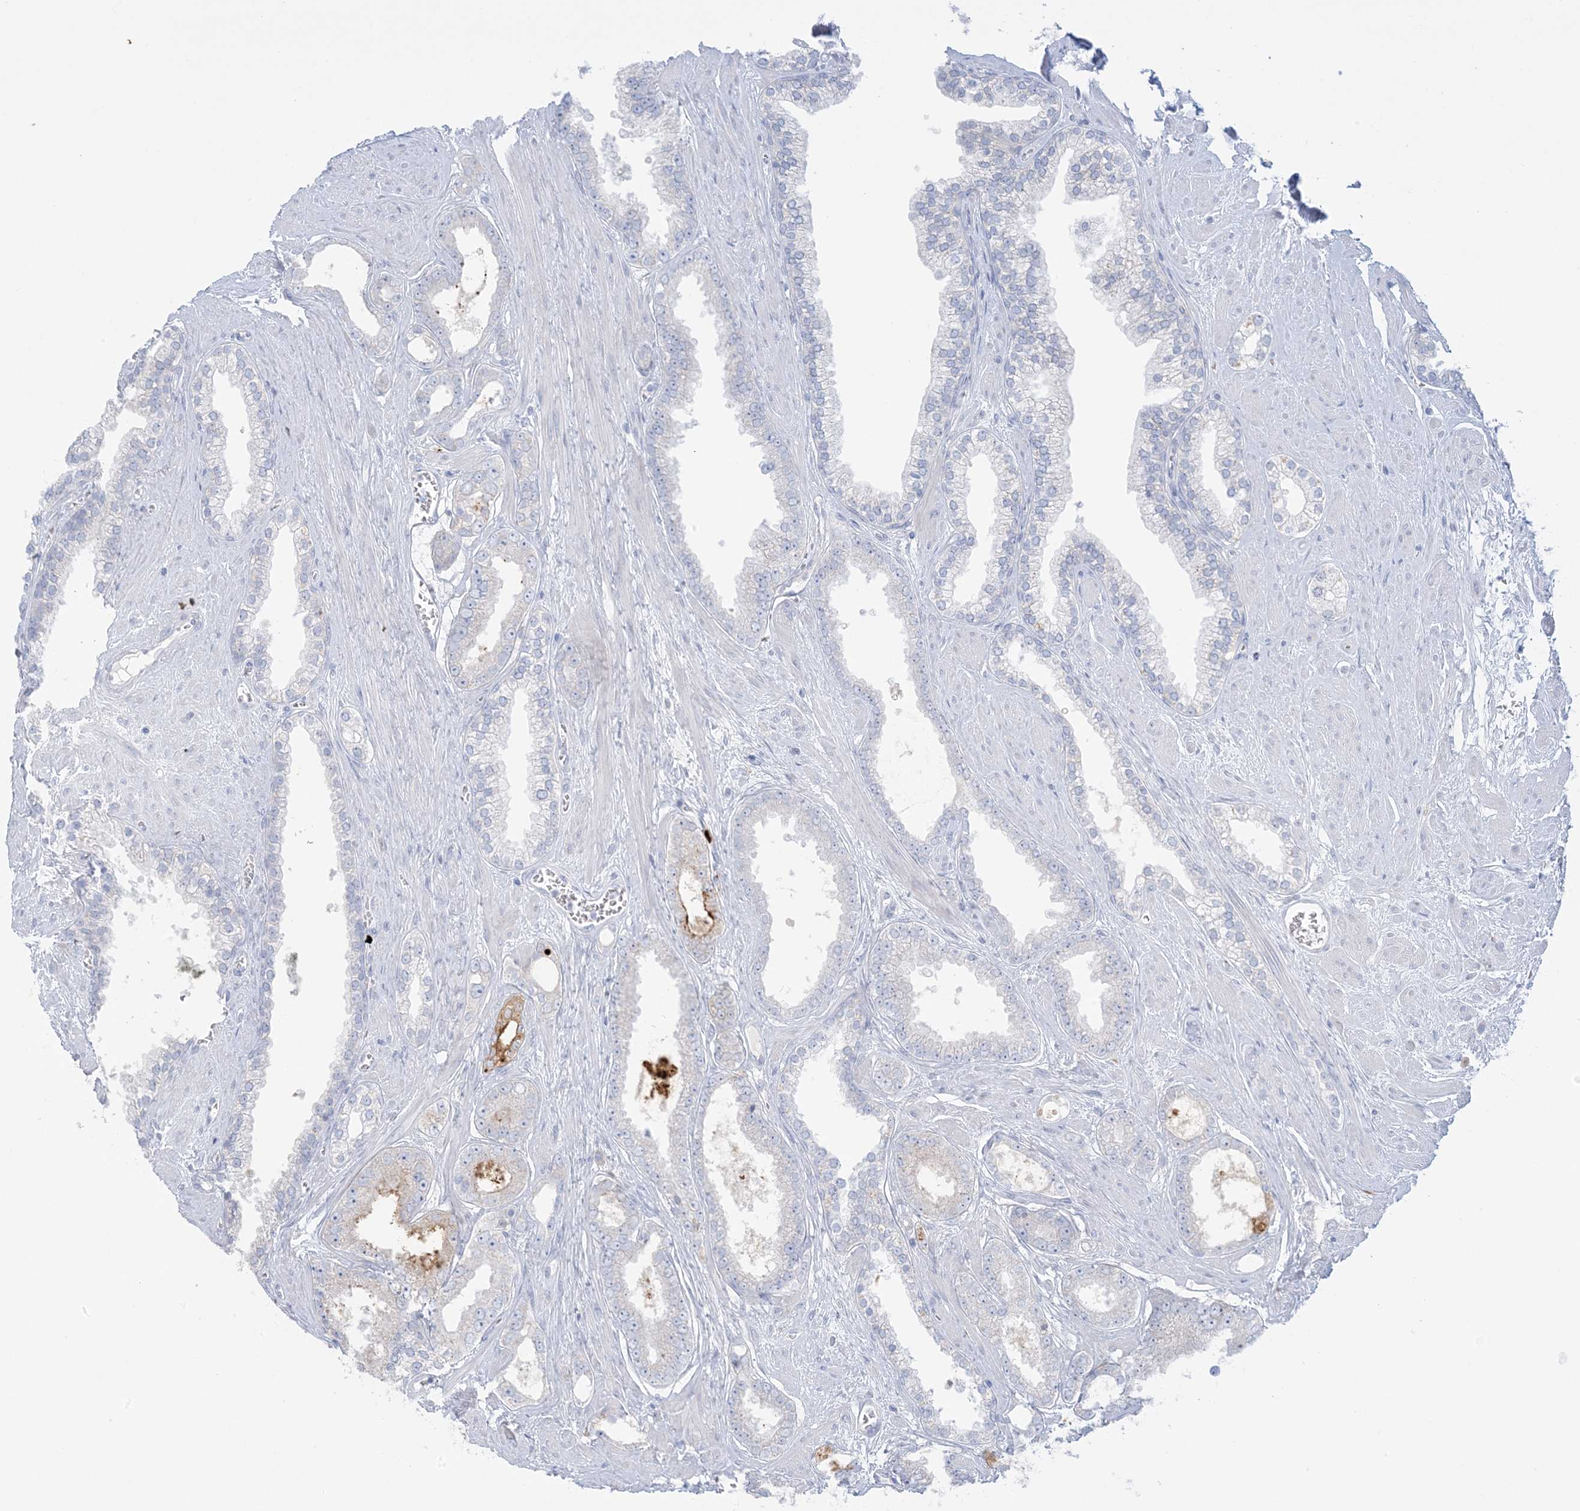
{"staining": {"intensity": "negative", "quantity": "none", "location": "none"}, "tissue": "prostate cancer", "cell_type": "Tumor cells", "image_type": "cancer", "snomed": [{"axis": "morphology", "description": "Adenocarcinoma, Low grade"}, {"axis": "topography", "description": "Prostate"}], "caption": "Human prostate cancer stained for a protein using IHC exhibits no expression in tumor cells.", "gene": "KCTD6", "patient": {"sex": "male", "age": 62}}